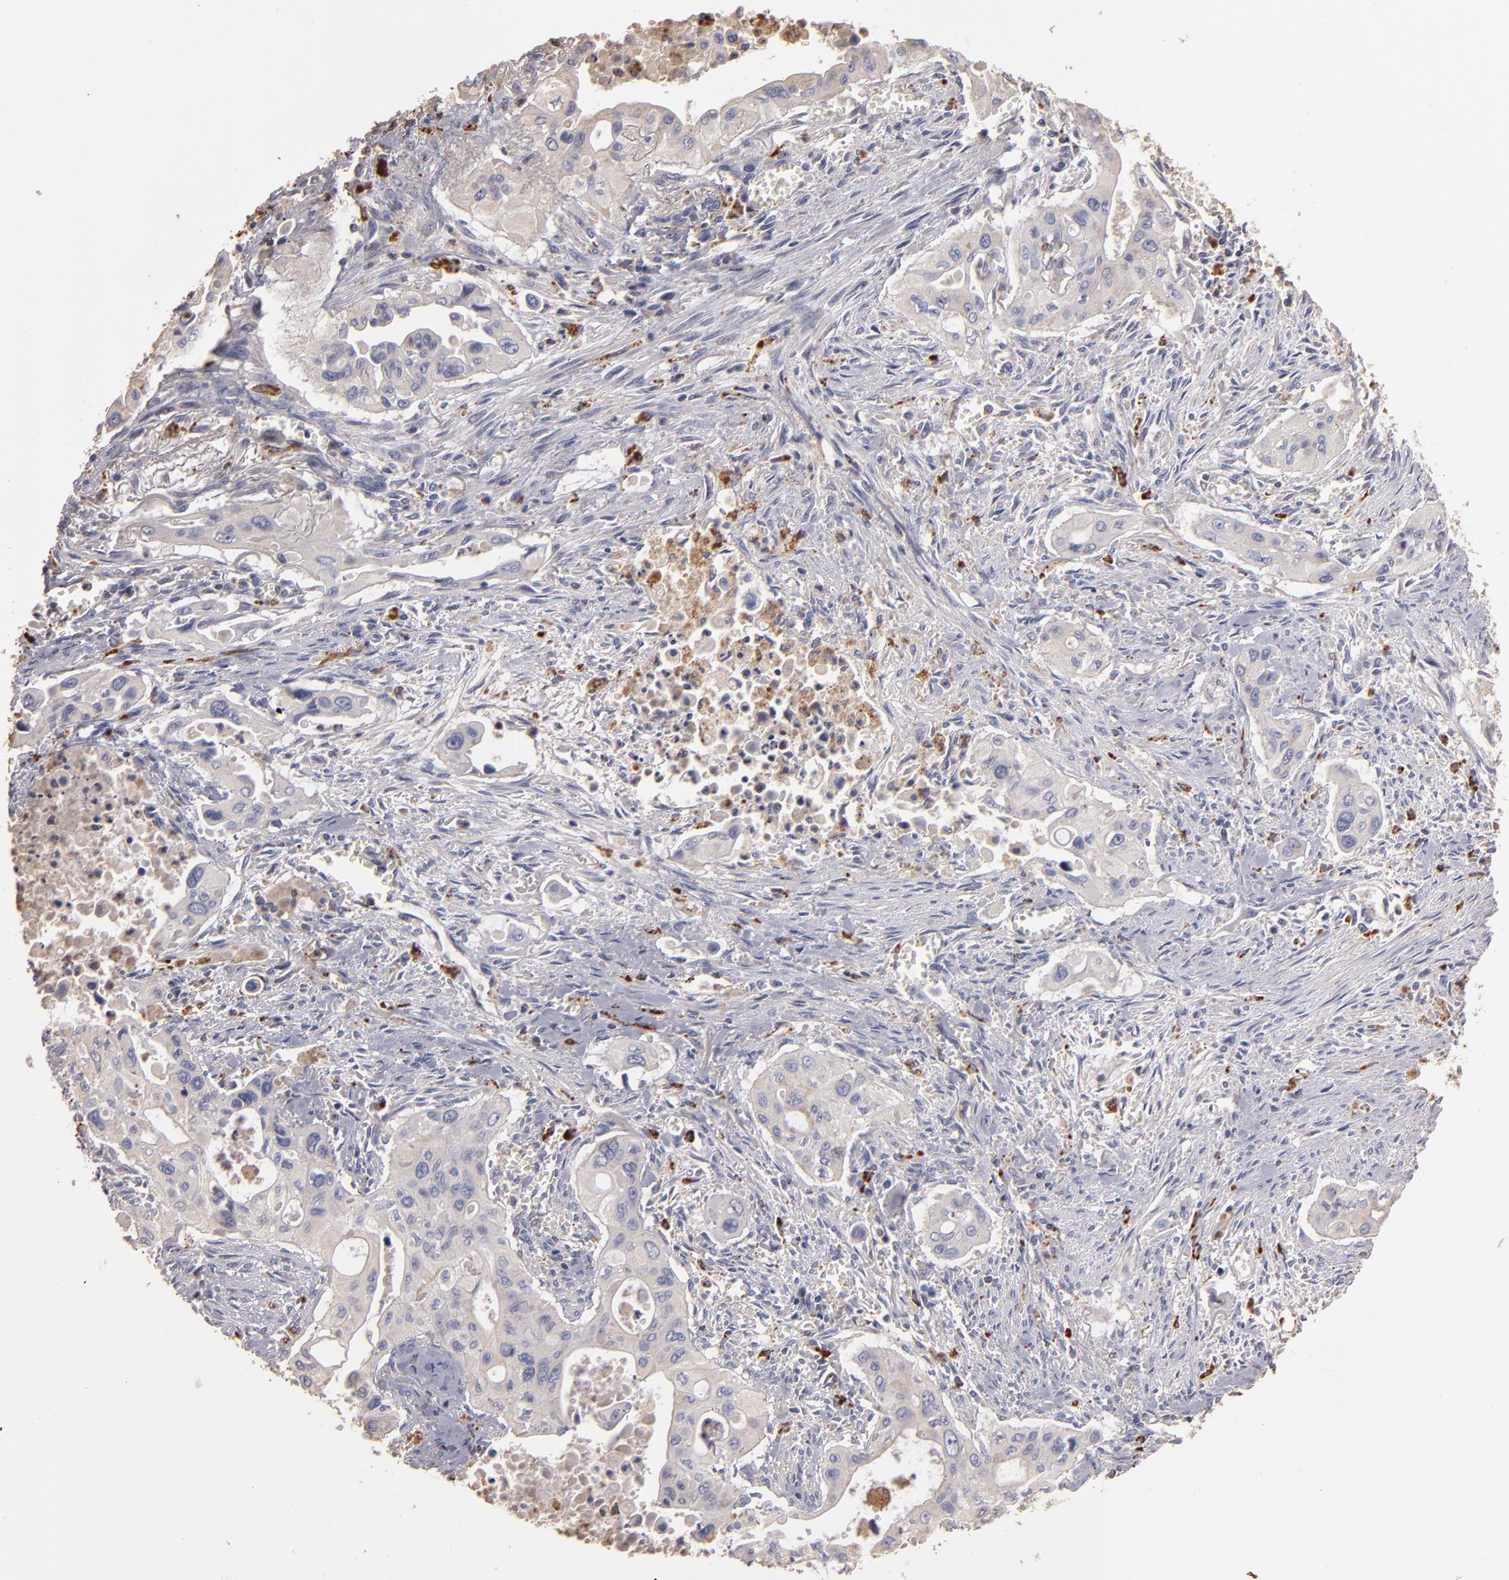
{"staining": {"intensity": "weak", "quantity": ">75%", "location": "cytoplasmic/membranous"}, "tissue": "pancreatic cancer", "cell_type": "Tumor cells", "image_type": "cancer", "snomed": [{"axis": "morphology", "description": "Adenocarcinoma, NOS"}, {"axis": "topography", "description": "Pancreas"}], "caption": "Immunohistochemical staining of pancreatic adenocarcinoma shows low levels of weak cytoplasmic/membranous expression in approximately >75% of tumor cells.", "gene": "TRAF1", "patient": {"sex": "male", "age": 77}}